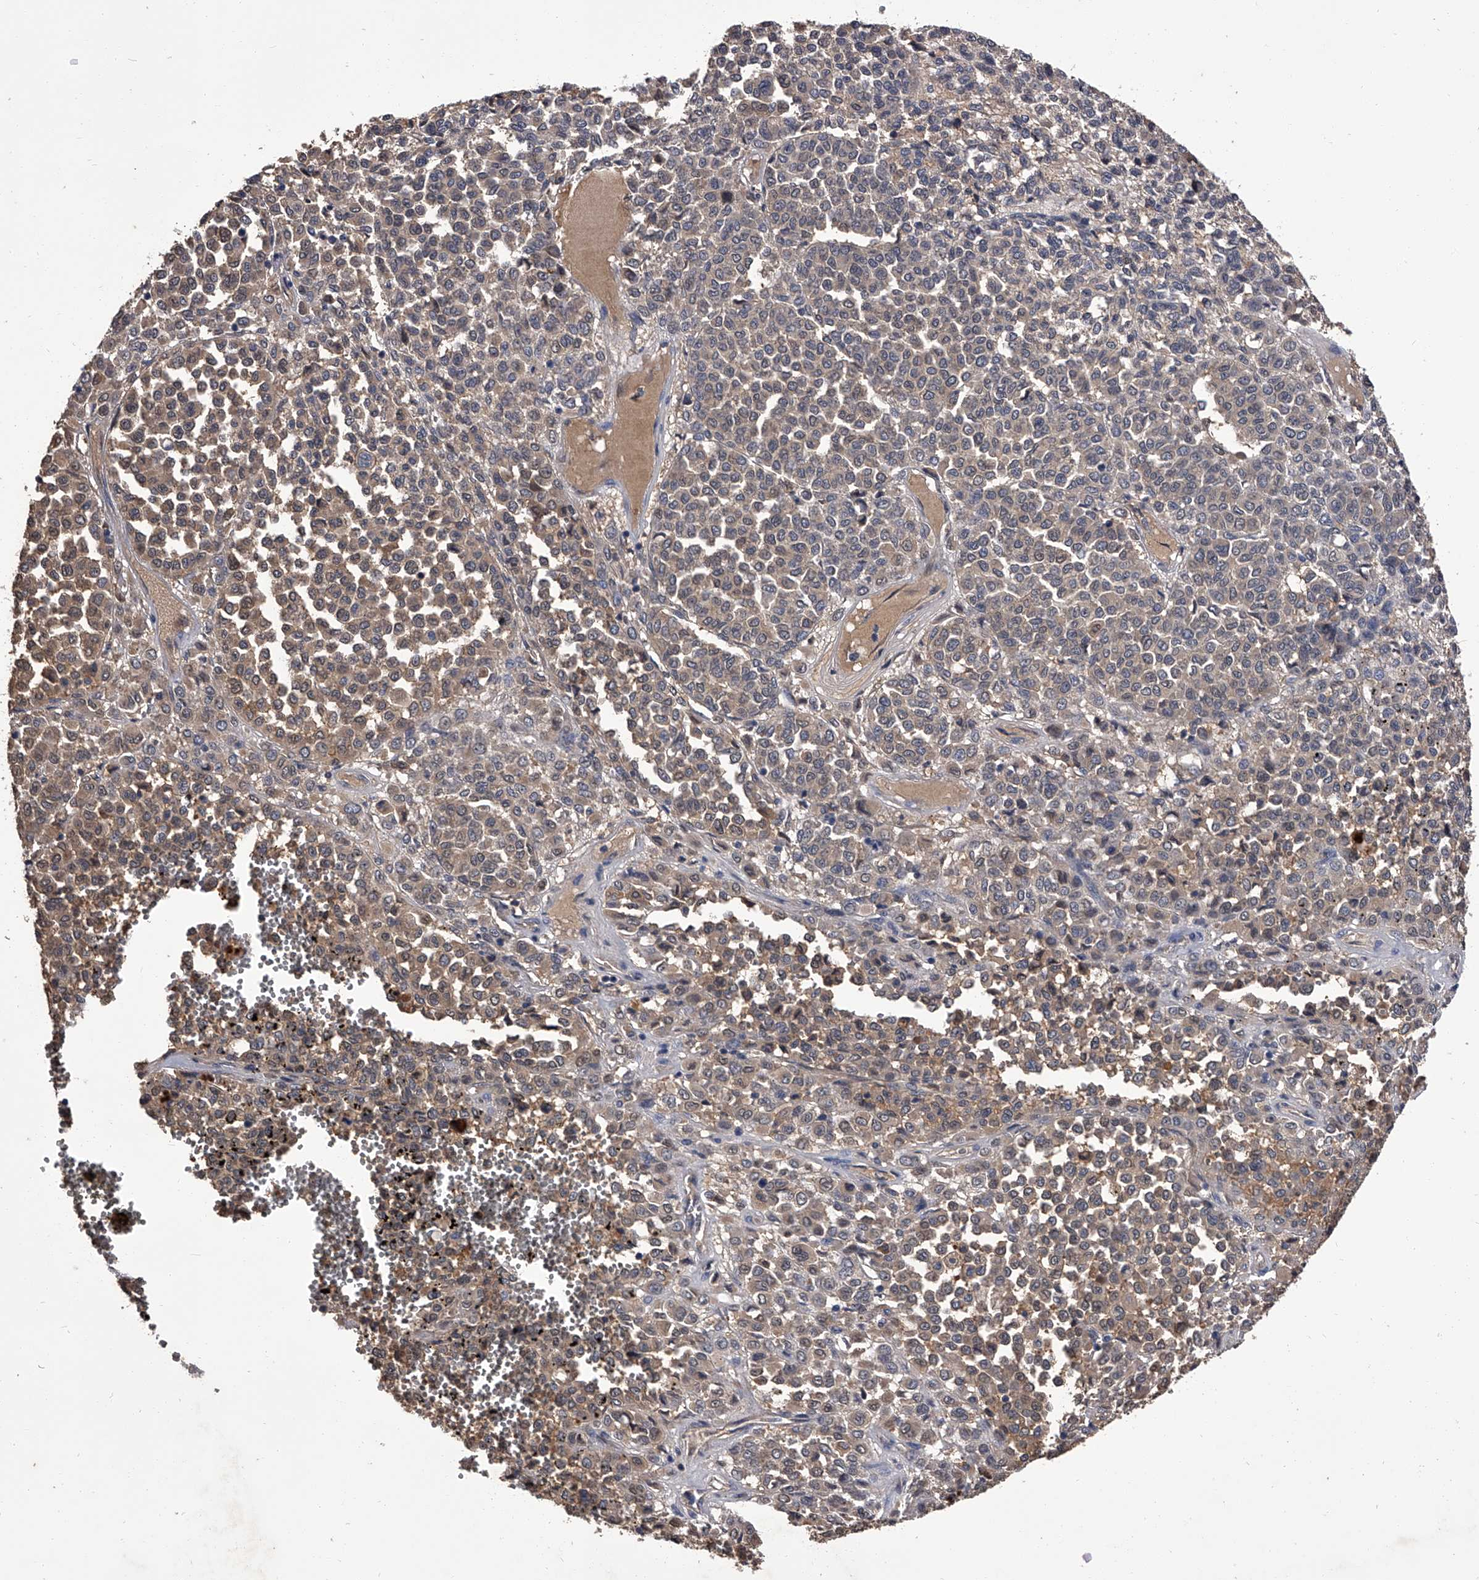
{"staining": {"intensity": "weak", "quantity": "25%-75%", "location": "cytoplasmic/membranous"}, "tissue": "melanoma", "cell_type": "Tumor cells", "image_type": "cancer", "snomed": [{"axis": "morphology", "description": "Malignant melanoma, Metastatic site"}, {"axis": "topography", "description": "Pancreas"}], "caption": "Melanoma was stained to show a protein in brown. There is low levels of weak cytoplasmic/membranous staining in about 25%-75% of tumor cells.", "gene": "SLC18B1", "patient": {"sex": "female", "age": 30}}